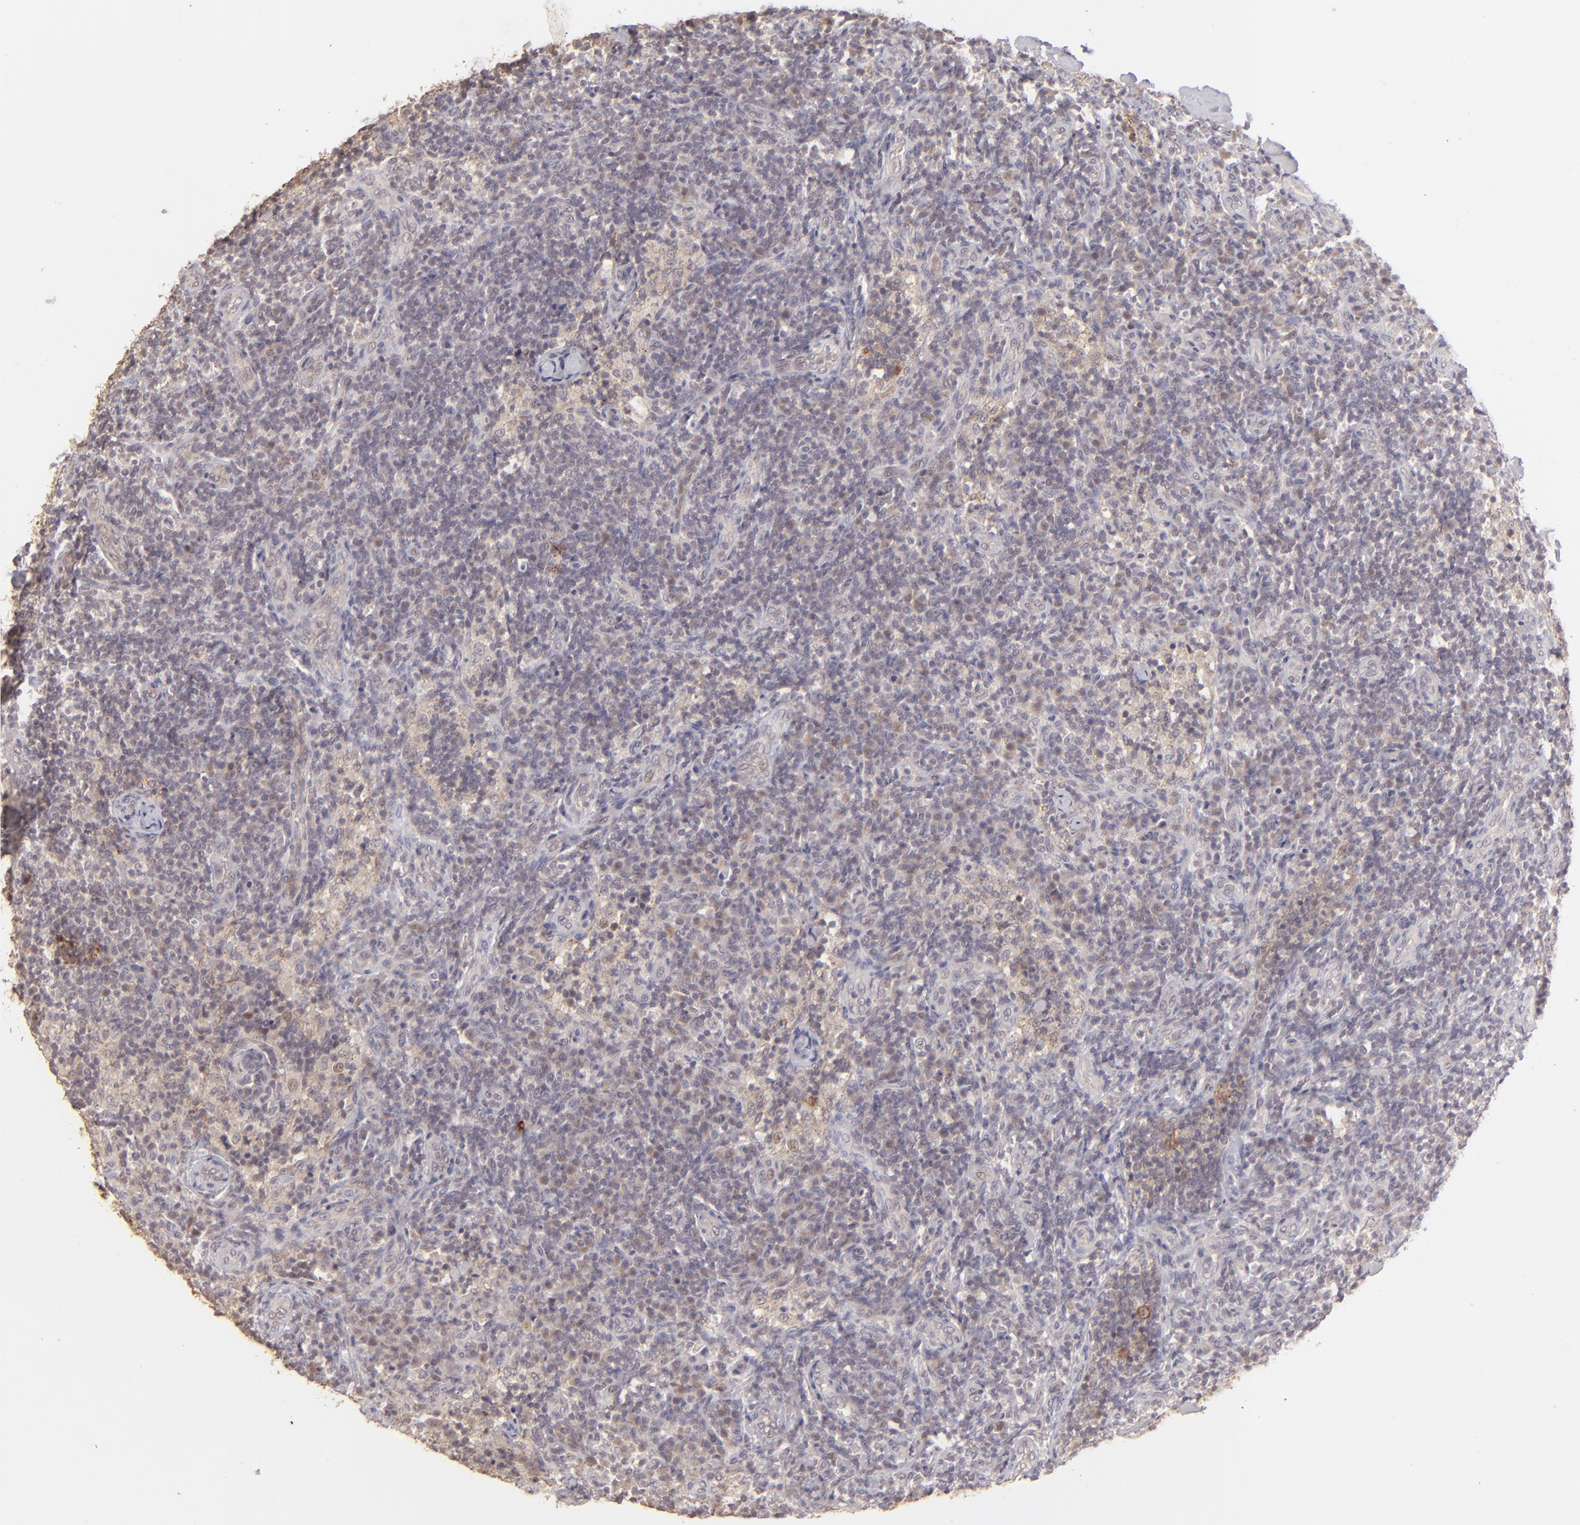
{"staining": {"intensity": "weak", "quantity": "25%-75%", "location": "cytoplasmic/membranous"}, "tissue": "lymph node", "cell_type": "Non-germinal center cells", "image_type": "normal", "snomed": [{"axis": "morphology", "description": "Normal tissue, NOS"}, {"axis": "morphology", "description": "Inflammation, NOS"}, {"axis": "topography", "description": "Lymph node"}], "caption": "An immunohistochemistry (IHC) image of normal tissue is shown. Protein staining in brown labels weak cytoplasmic/membranous positivity in lymph node within non-germinal center cells. Nuclei are stained in blue.", "gene": "CLDN1", "patient": {"sex": "male", "age": 46}}